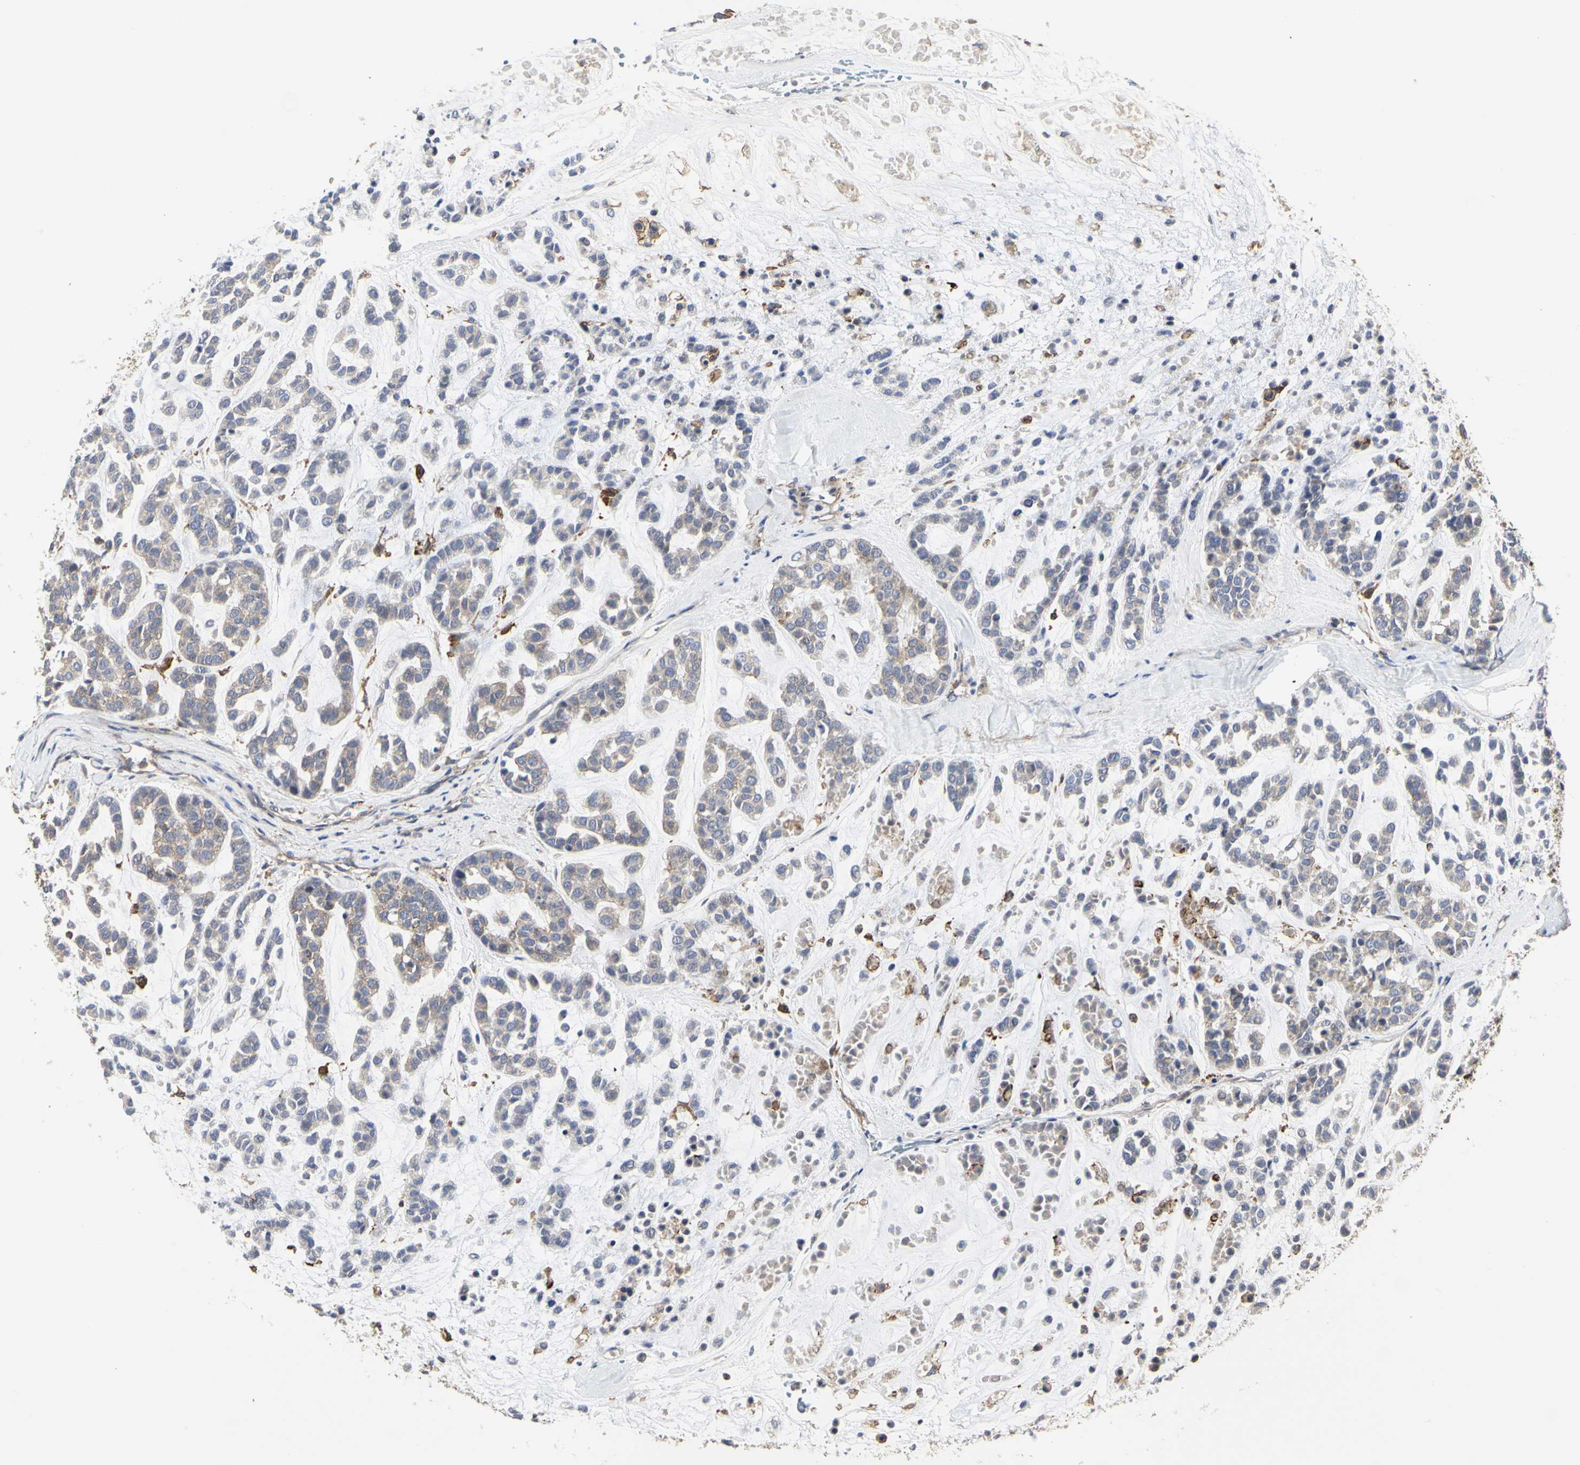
{"staining": {"intensity": "weak", "quantity": "25%-75%", "location": "cytoplasmic/membranous"}, "tissue": "head and neck cancer", "cell_type": "Tumor cells", "image_type": "cancer", "snomed": [{"axis": "morphology", "description": "Adenocarcinoma, NOS"}, {"axis": "morphology", "description": "Adenoma, NOS"}, {"axis": "topography", "description": "Head-Neck"}], "caption": "The micrograph shows a brown stain indicating the presence of a protein in the cytoplasmic/membranous of tumor cells in head and neck adenoma.", "gene": "NAPG", "patient": {"sex": "female", "age": 55}}